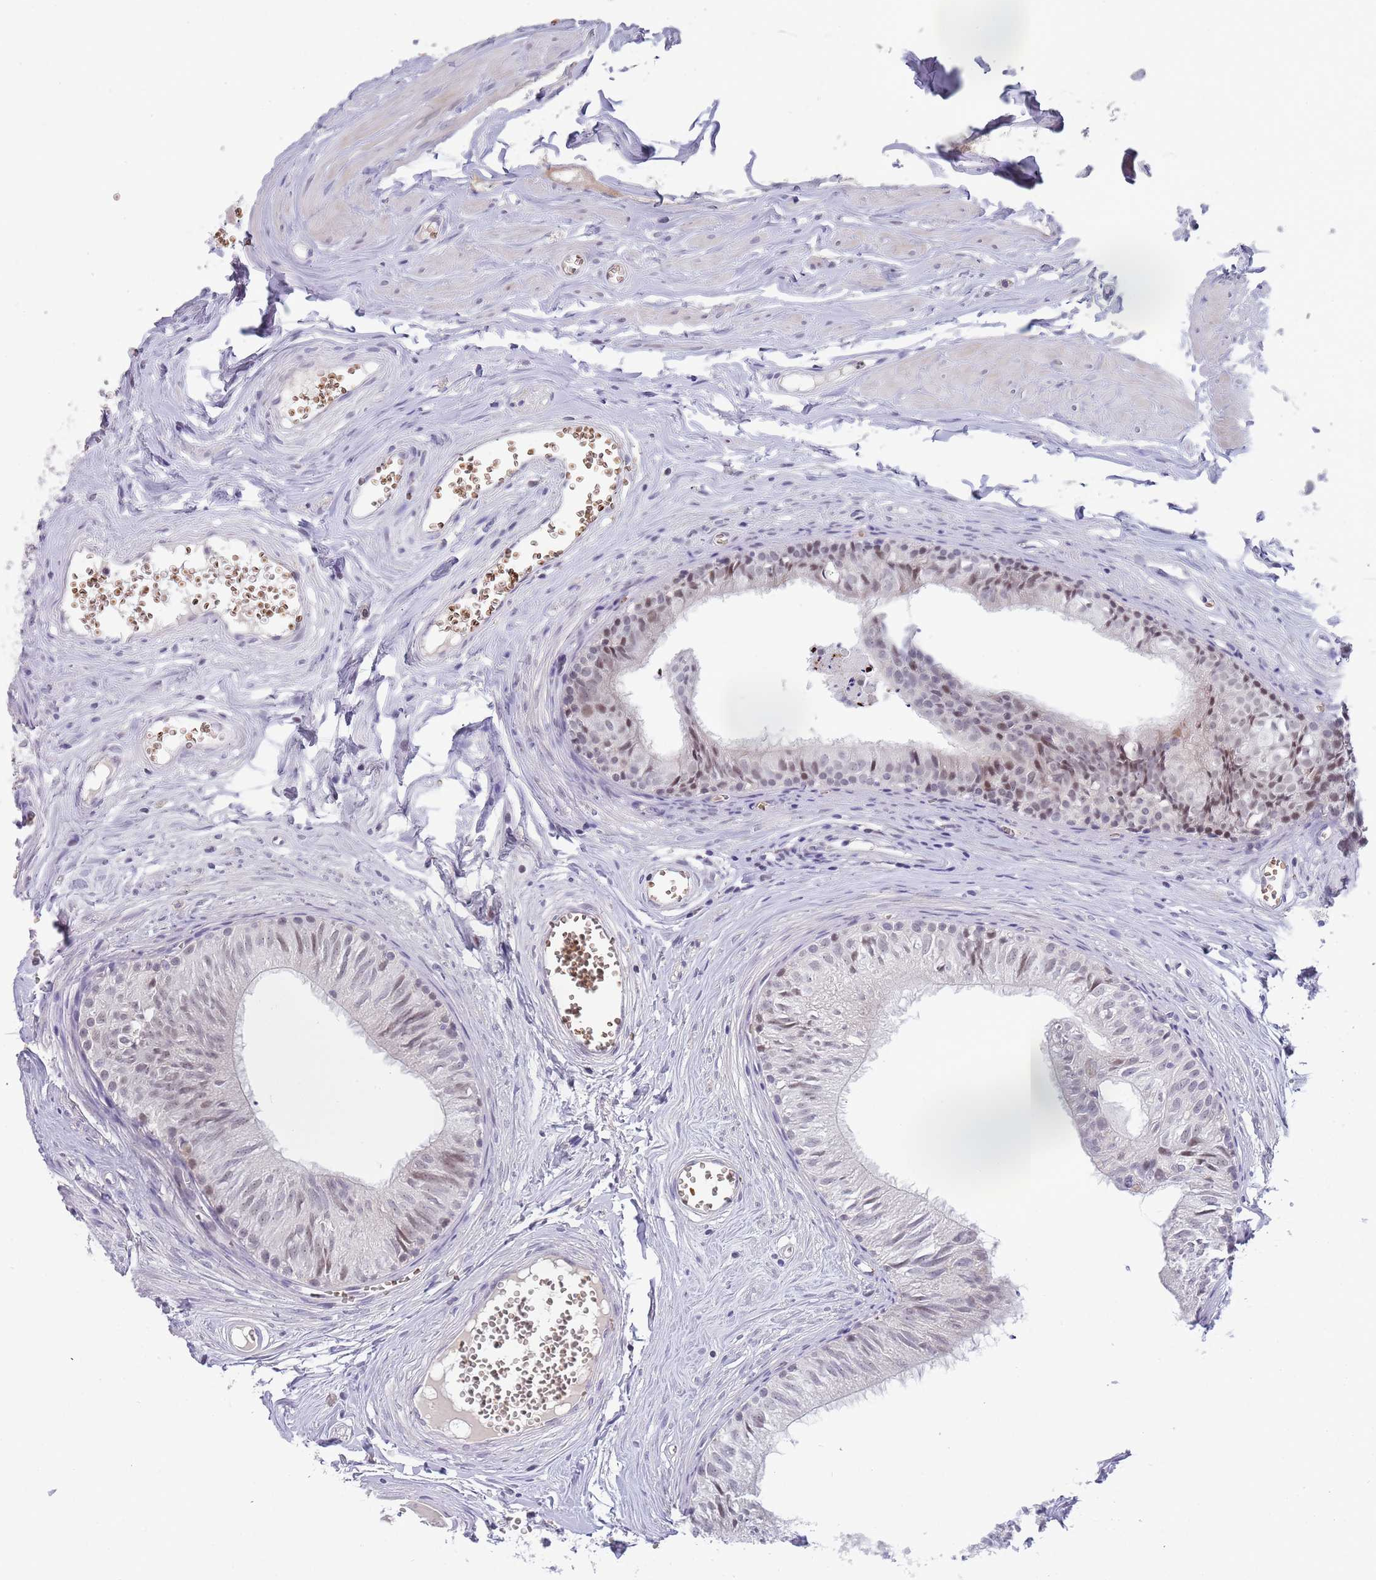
{"staining": {"intensity": "weak", "quantity": "25%-75%", "location": "nuclear"}, "tissue": "epididymis", "cell_type": "Glandular cells", "image_type": "normal", "snomed": [{"axis": "morphology", "description": "Normal tissue, NOS"}, {"axis": "topography", "description": "Epididymis"}], "caption": "Brown immunohistochemical staining in normal human epididymis displays weak nuclear staining in about 25%-75% of glandular cells.", "gene": "LYPD6B", "patient": {"sex": "male", "age": 36}}